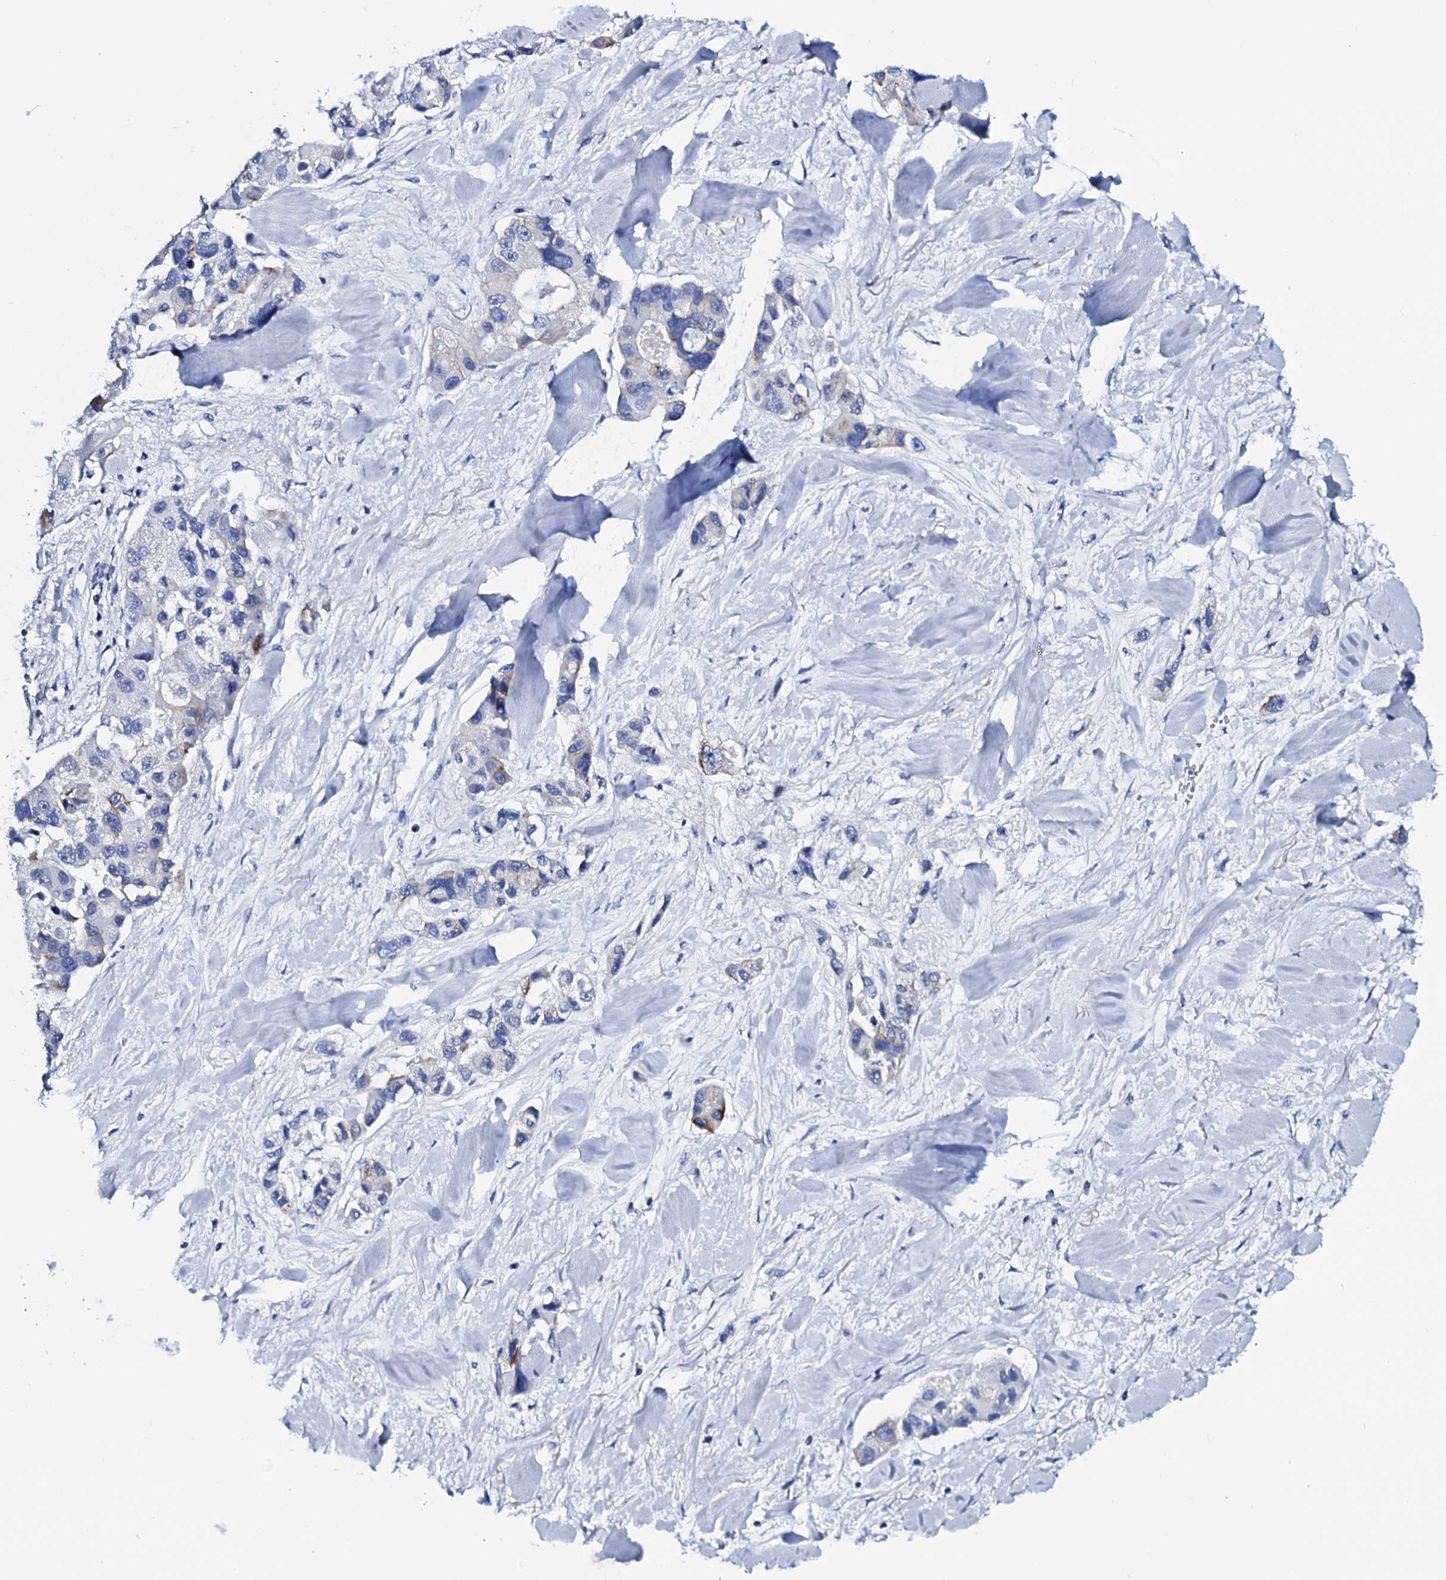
{"staining": {"intensity": "negative", "quantity": "none", "location": "none"}, "tissue": "lung cancer", "cell_type": "Tumor cells", "image_type": "cancer", "snomed": [{"axis": "morphology", "description": "Adenocarcinoma, NOS"}, {"axis": "topography", "description": "Lung"}], "caption": "Tumor cells are negative for protein expression in human lung cancer. (DAB (3,3'-diaminobenzidine) IHC with hematoxylin counter stain).", "gene": "GYS2", "patient": {"sex": "female", "age": 54}}